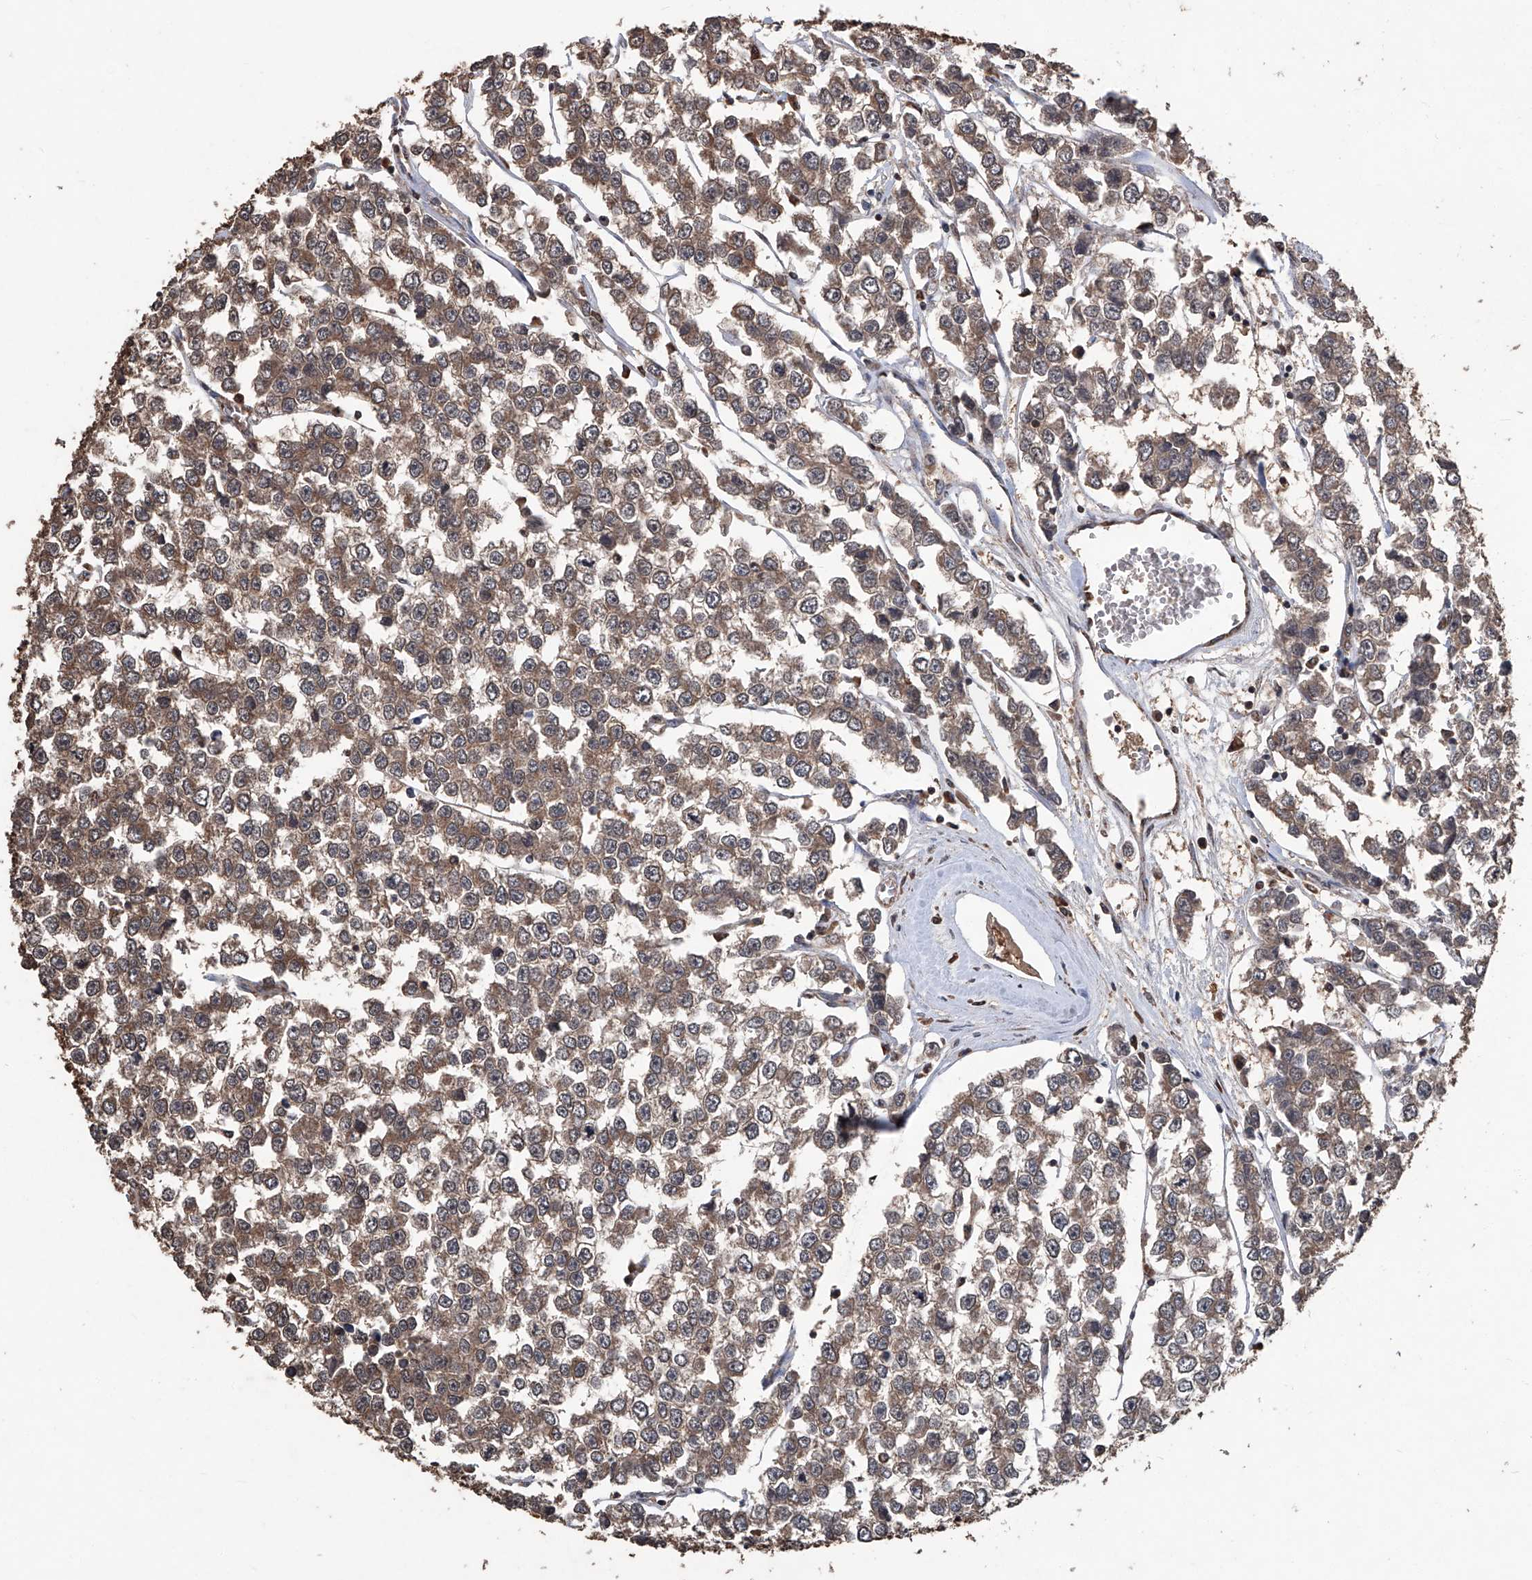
{"staining": {"intensity": "moderate", "quantity": ">75%", "location": "cytoplasmic/membranous"}, "tissue": "testis cancer", "cell_type": "Tumor cells", "image_type": "cancer", "snomed": [{"axis": "morphology", "description": "Seminoma, NOS"}, {"axis": "morphology", "description": "Carcinoma, Embryonal, NOS"}, {"axis": "topography", "description": "Testis"}], "caption": "Immunohistochemical staining of human testis cancer exhibits medium levels of moderate cytoplasmic/membranous protein staining in about >75% of tumor cells.", "gene": "STARD7", "patient": {"sex": "male", "age": 52}}